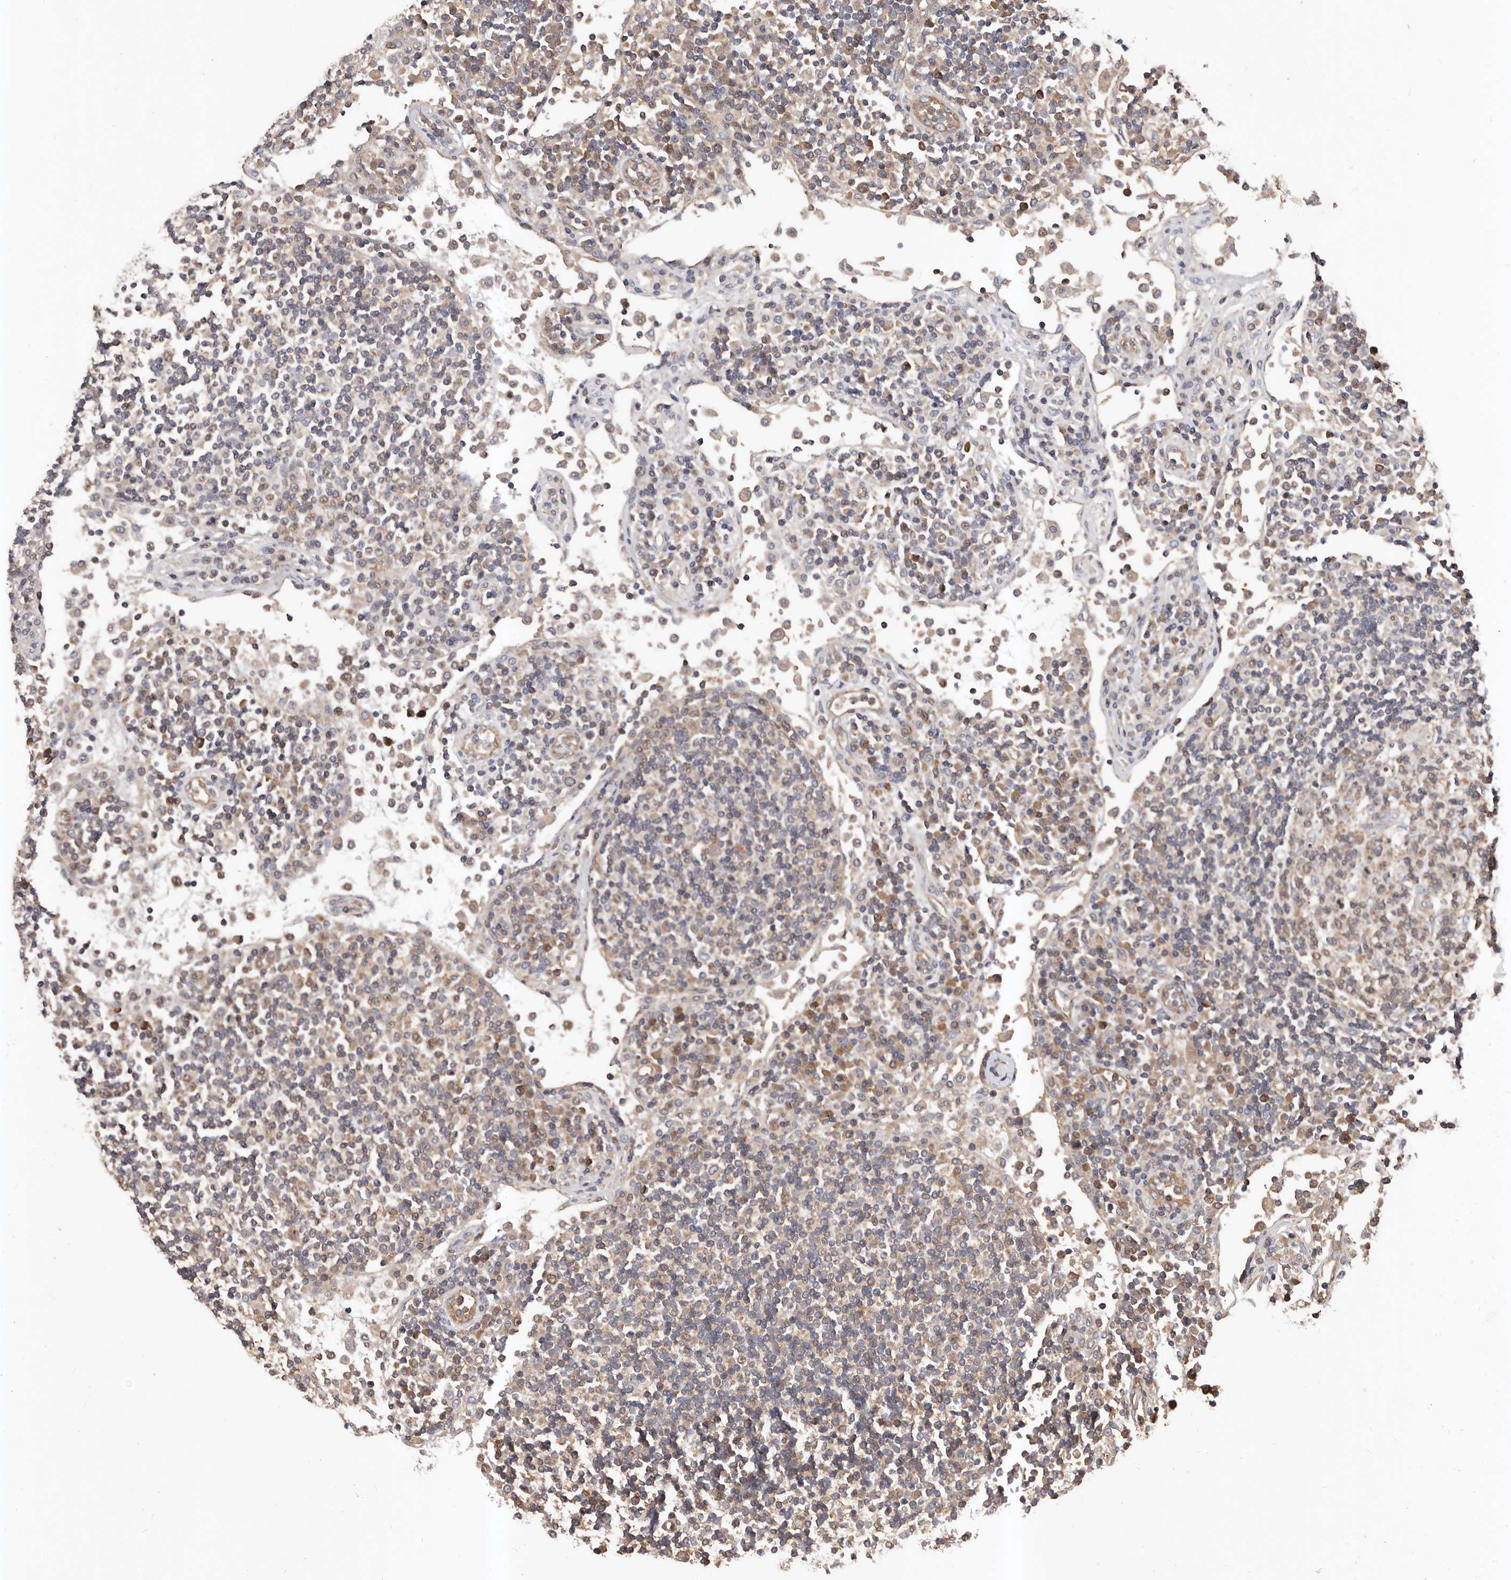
{"staining": {"intensity": "weak", "quantity": "25%-75%", "location": "cytoplasmic/membranous"}, "tissue": "lymph node", "cell_type": "Germinal center cells", "image_type": "normal", "snomed": [{"axis": "morphology", "description": "Normal tissue, NOS"}, {"axis": "topography", "description": "Lymph node"}], "caption": "The immunohistochemical stain shows weak cytoplasmic/membranous expression in germinal center cells of unremarkable lymph node.", "gene": "PNRC2", "patient": {"sex": "female", "age": 53}}